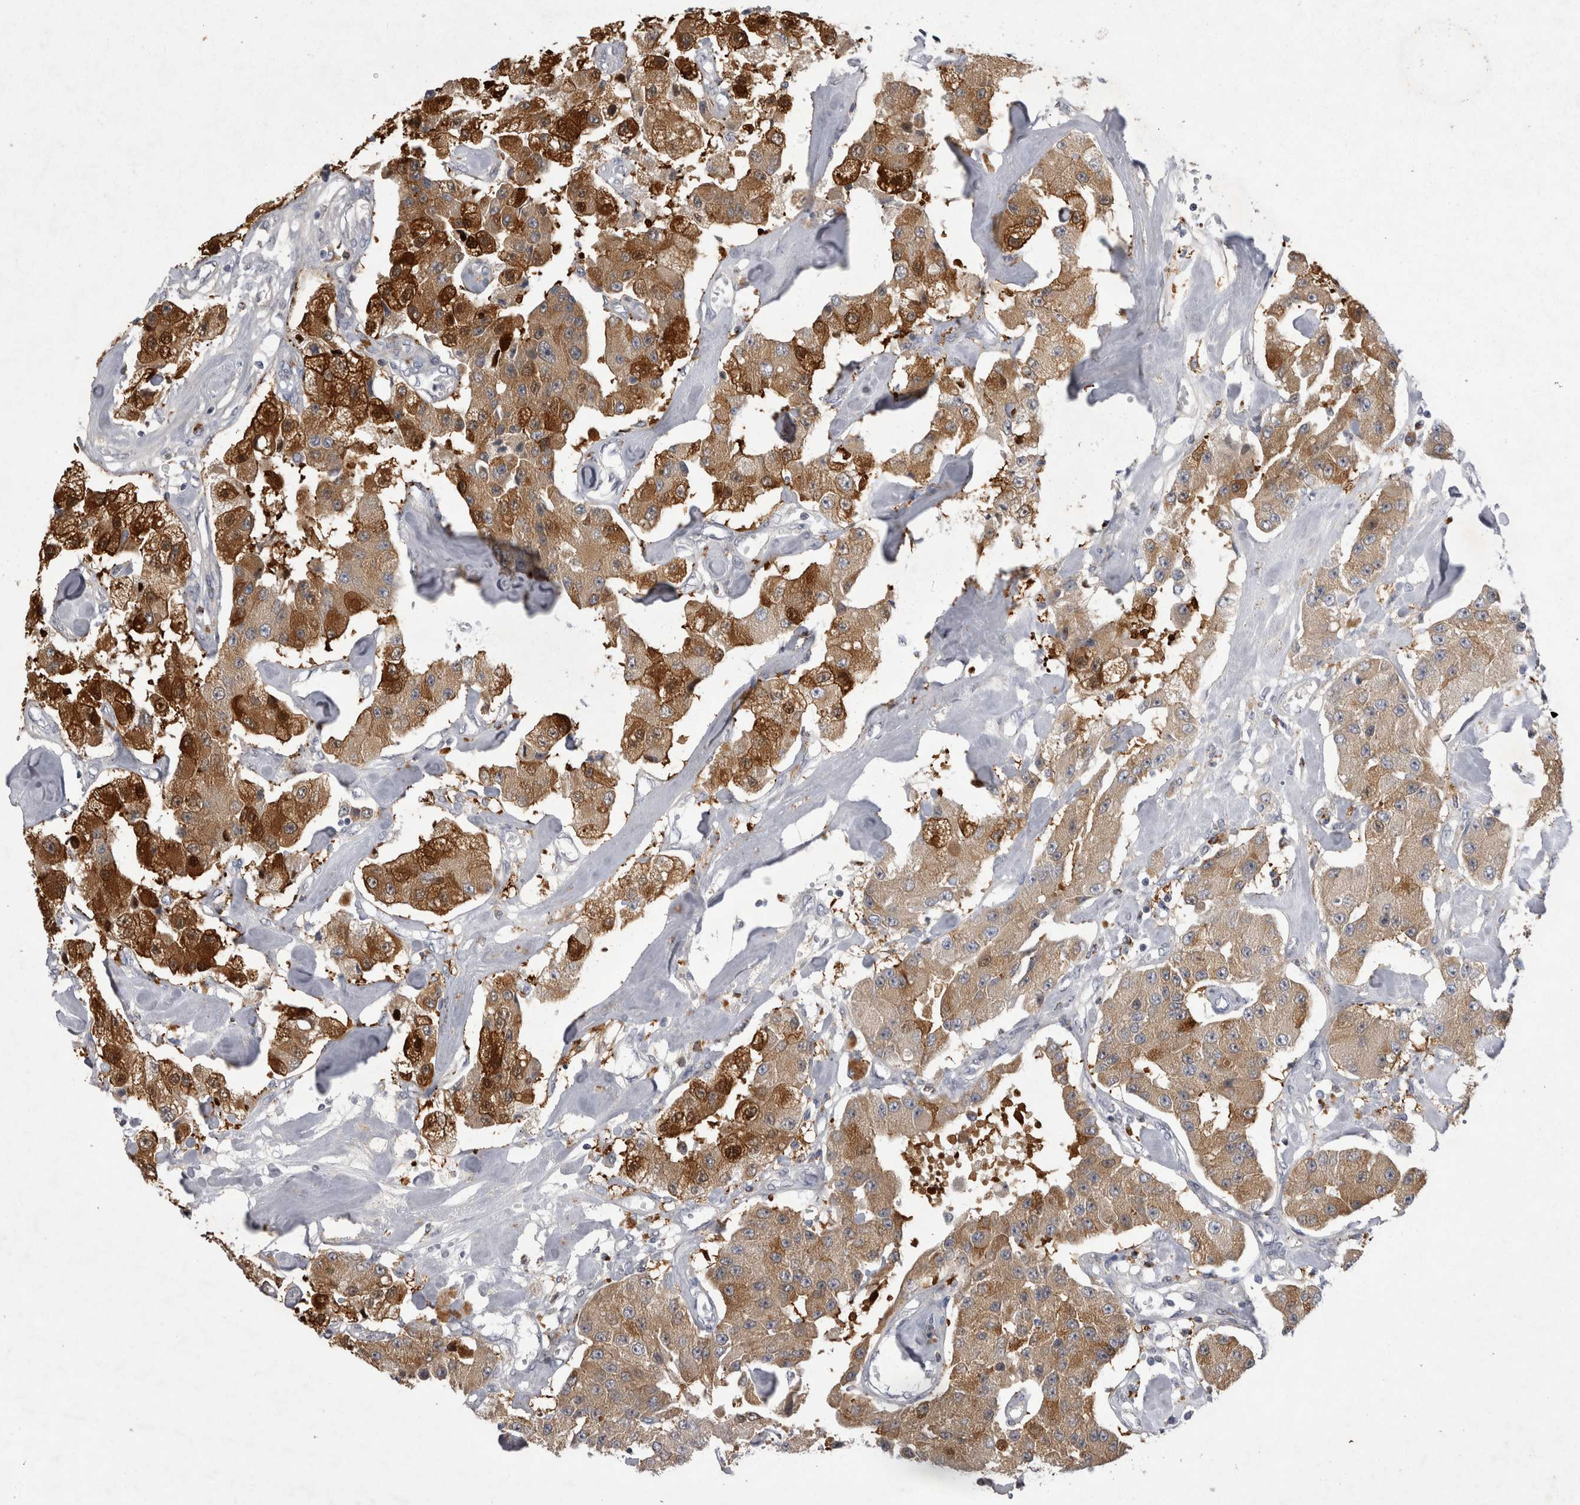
{"staining": {"intensity": "strong", "quantity": ">75%", "location": "cytoplasmic/membranous"}, "tissue": "carcinoid", "cell_type": "Tumor cells", "image_type": "cancer", "snomed": [{"axis": "morphology", "description": "Carcinoid, malignant, NOS"}, {"axis": "topography", "description": "Pancreas"}], "caption": "IHC of carcinoid (malignant) reveals high levels of strong cytoplasmic/membranous positivity in about >75% of tumor cells. The staining is performed using DAB brown chromogen to label protein expression. The nuclei are counter-stained blue using hematoxylin.", "gene": "CTBS", "patient": {"sex": "male", "age": 41}}